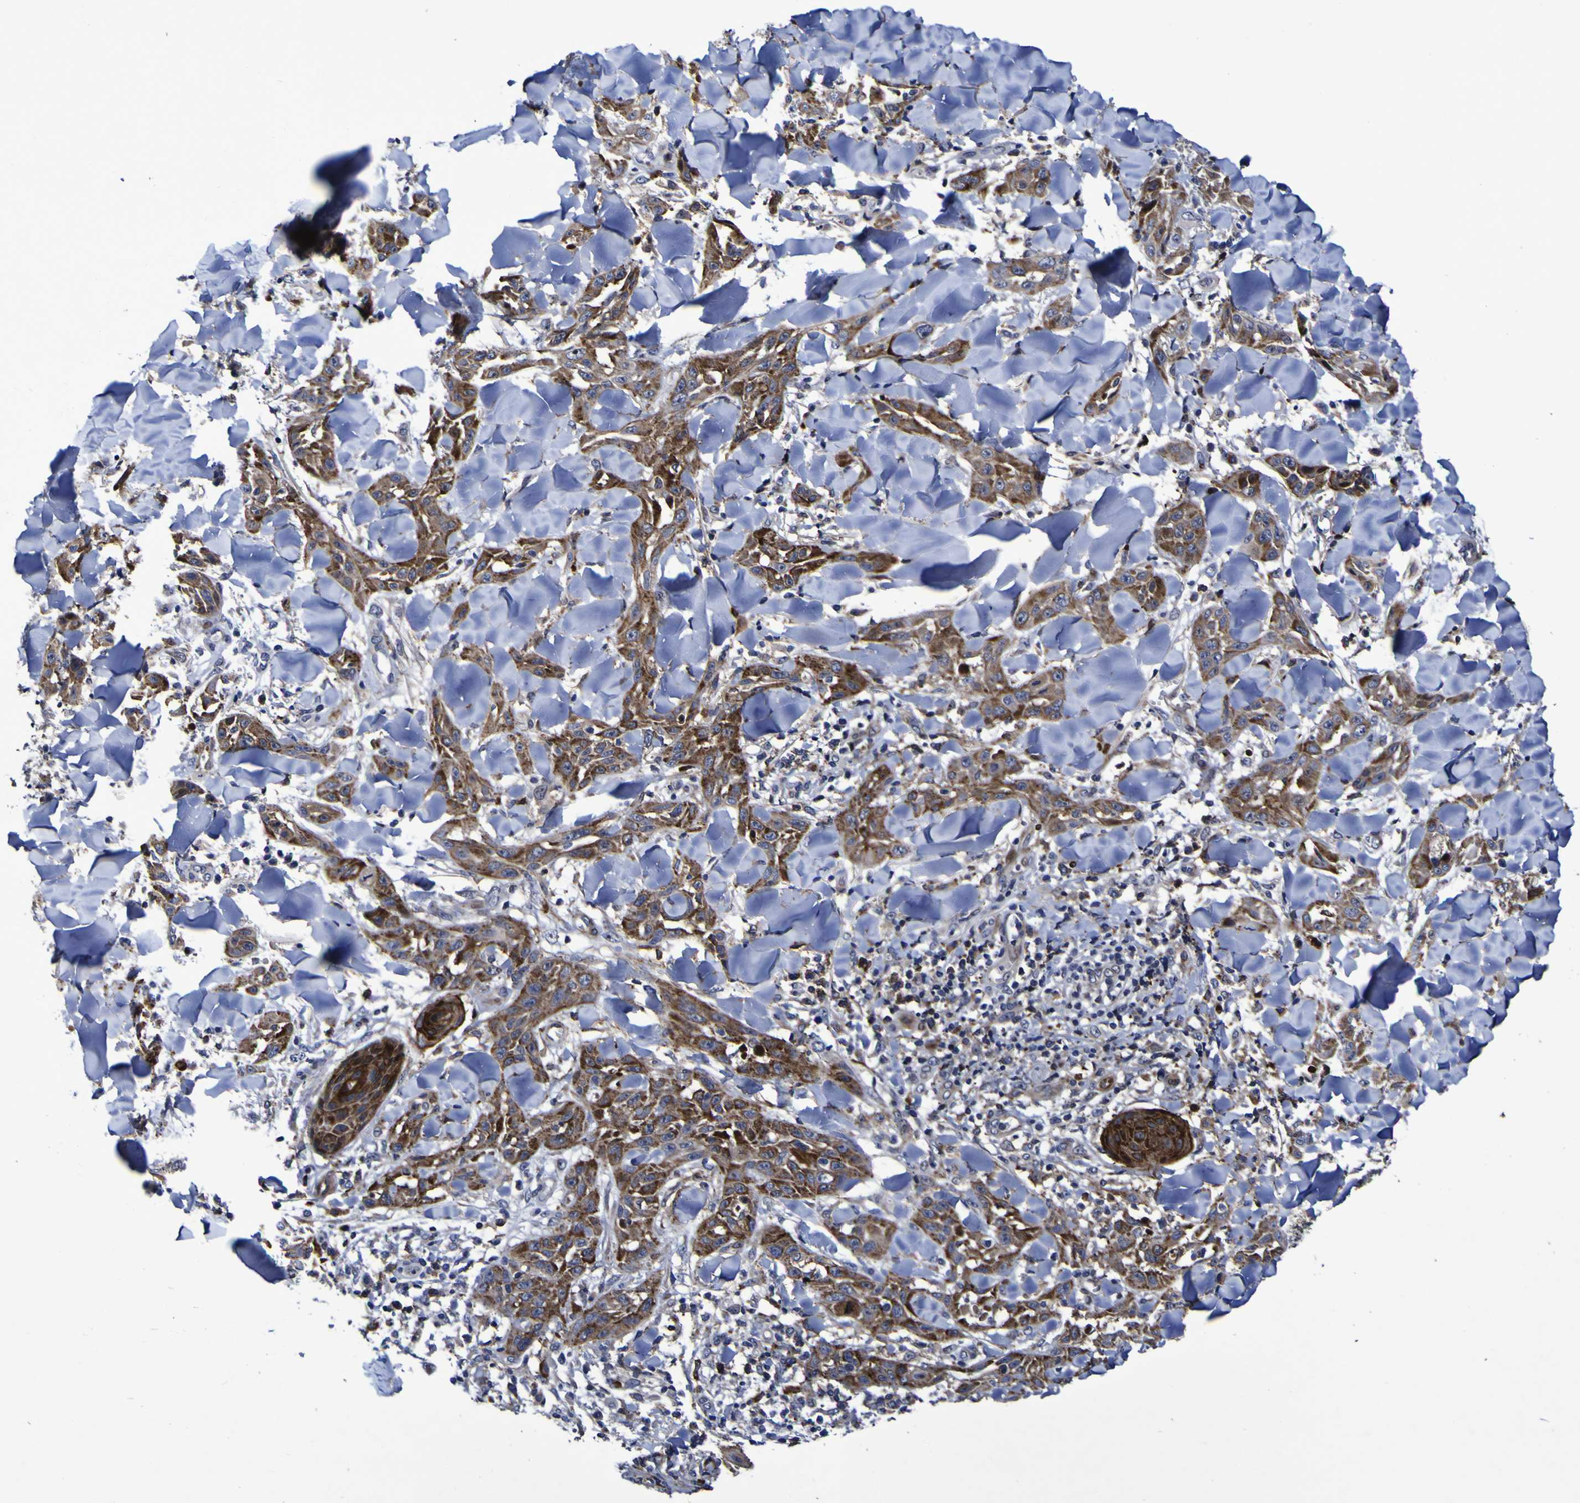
{"staining": {"intensity": "strong", "quantity": ">75%", "location": "cytoplasmic/membranous"}, "tissue": "skin cancer", "cell_type": "Tumor cells", "image_type": "cancer", "snomed": [{"axis": "morphology", "description": "Squamous cell carcinoma, NOS"}, {"axis": "topography", "description": "Skin"}], "caption": "Tumor cells demonstrate high levels of strong cytoplasmic/membranous positivity in approximately >75% of cells in skin cancer. The staining is performed using DAB brown chromogen to label protein expression. The nuclei are counter-stained blue using hematoxylin.", "gene": "MGLL", "patient": {"sex": "male", "age": 24}}